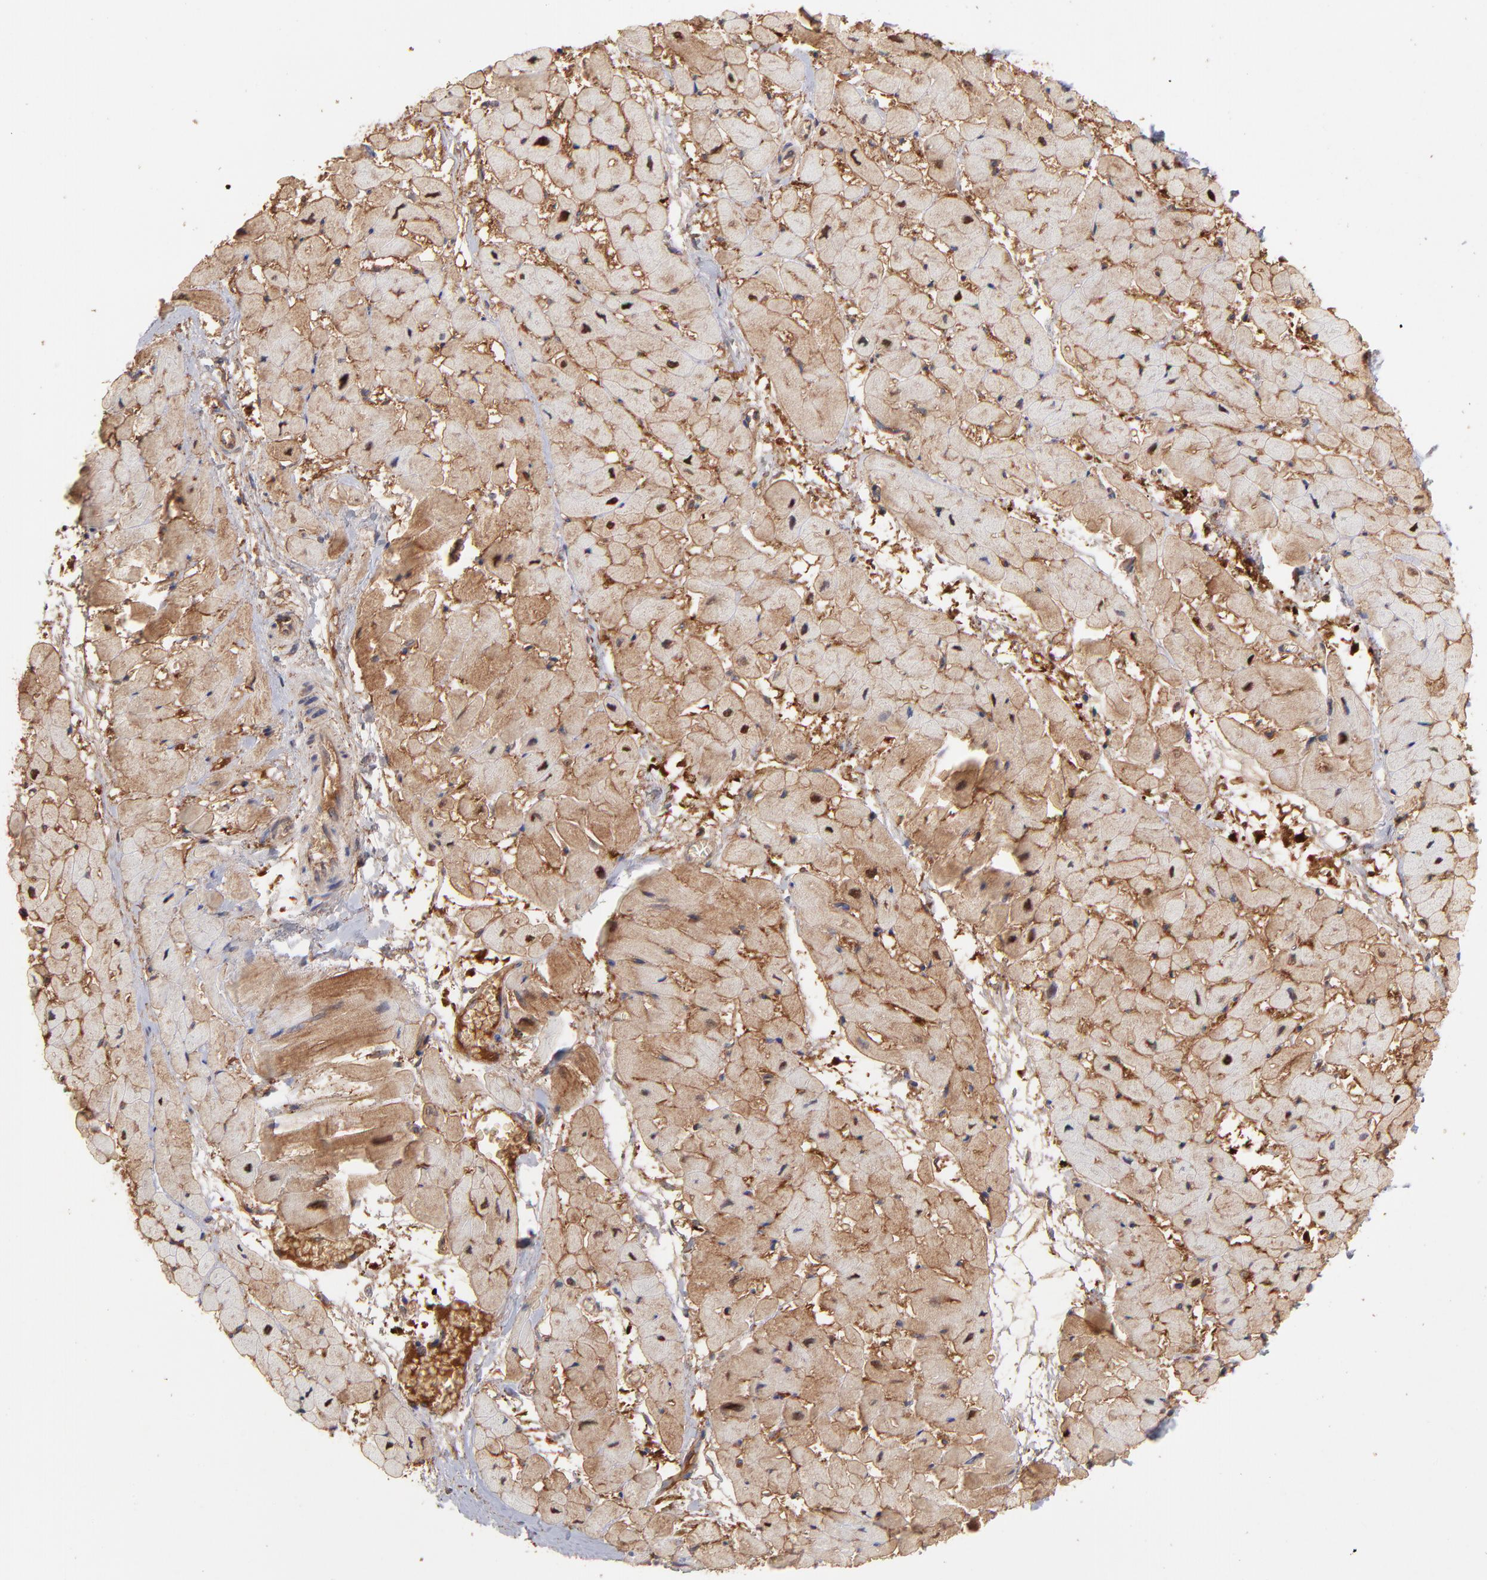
{"staining": {"intensity": "strong", "quantity": ">75%", "location": "cytoplasmic/membranous"}, "tissue": "heart muscle", "cell_type": "Cardiomyocytes", "image_type": "normal", "snomed": [{"axis": "morphology", "description": "Normal tissue, NOS"}, {"axis": "topography", "description": "Heart"}], "caption": "Brown immunohistochemical staining in unremarkable human heart muscle demonstrates strong cytoplasmic/membranous expression in approximately >75% of cardiomyocytes.", "gene": "STAP2", "patient": {"sex": "male", "age": 45}}